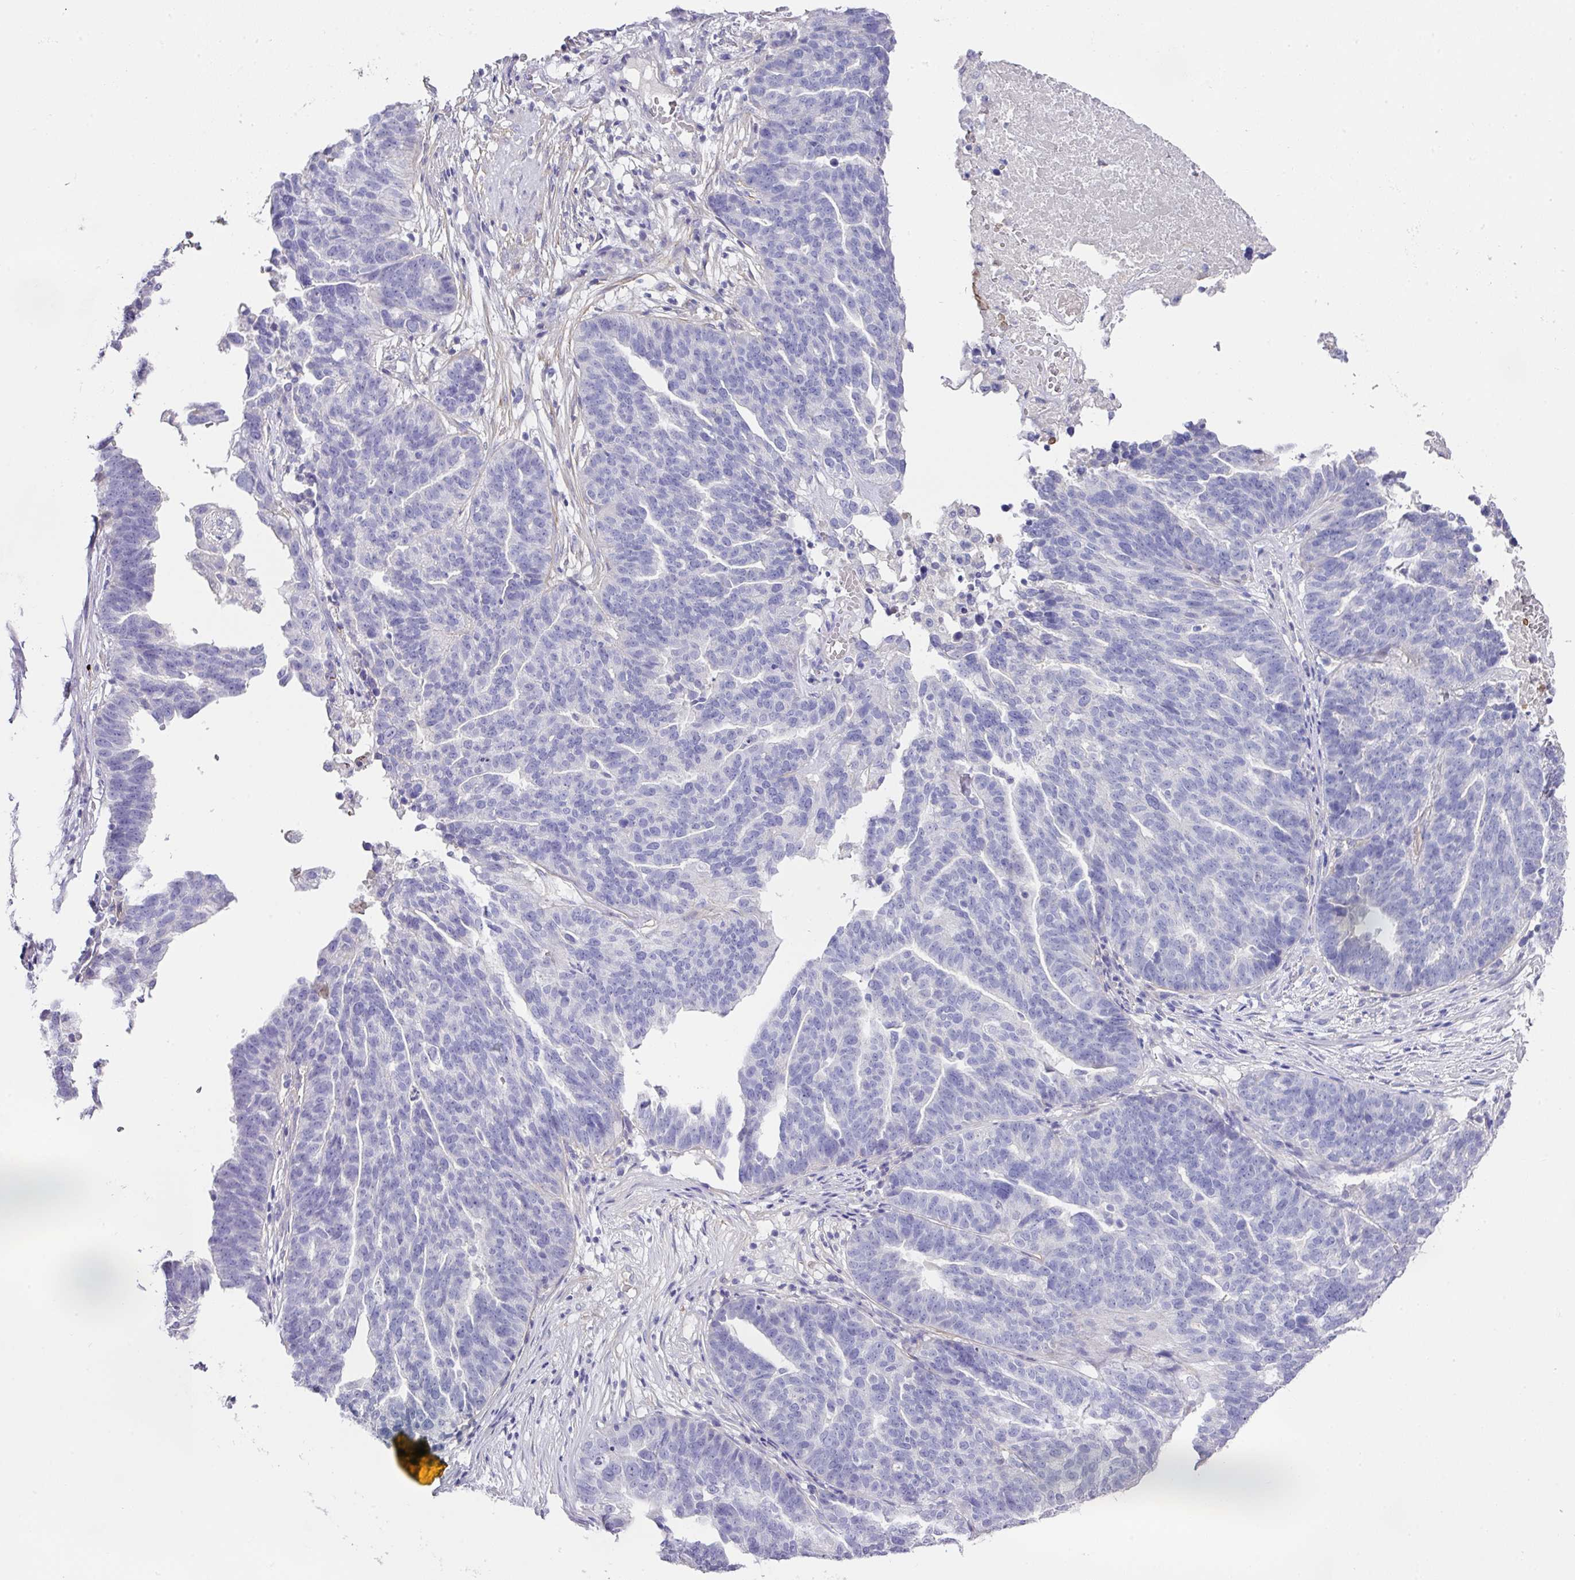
{"staining": {"intensity": "negative", "quantity": "none", "location": "none"}, "tissue": "ovarian cancer", "cell_type": "Tumor cells", "image_type": "cancer", "snomed": [{"axis": "morphology", "description": "Cystadenocarcinoma, serous, NOS"}, {"axis": "topography", "description": "Ovary"}], "caption": "Human ovarian serous cystadenocarcinoma stained for a protein using immunohistochemistry shows no expression in tumor cells.", "gene": "TARM1", "patient": {"sex": "female", "age": 59}}